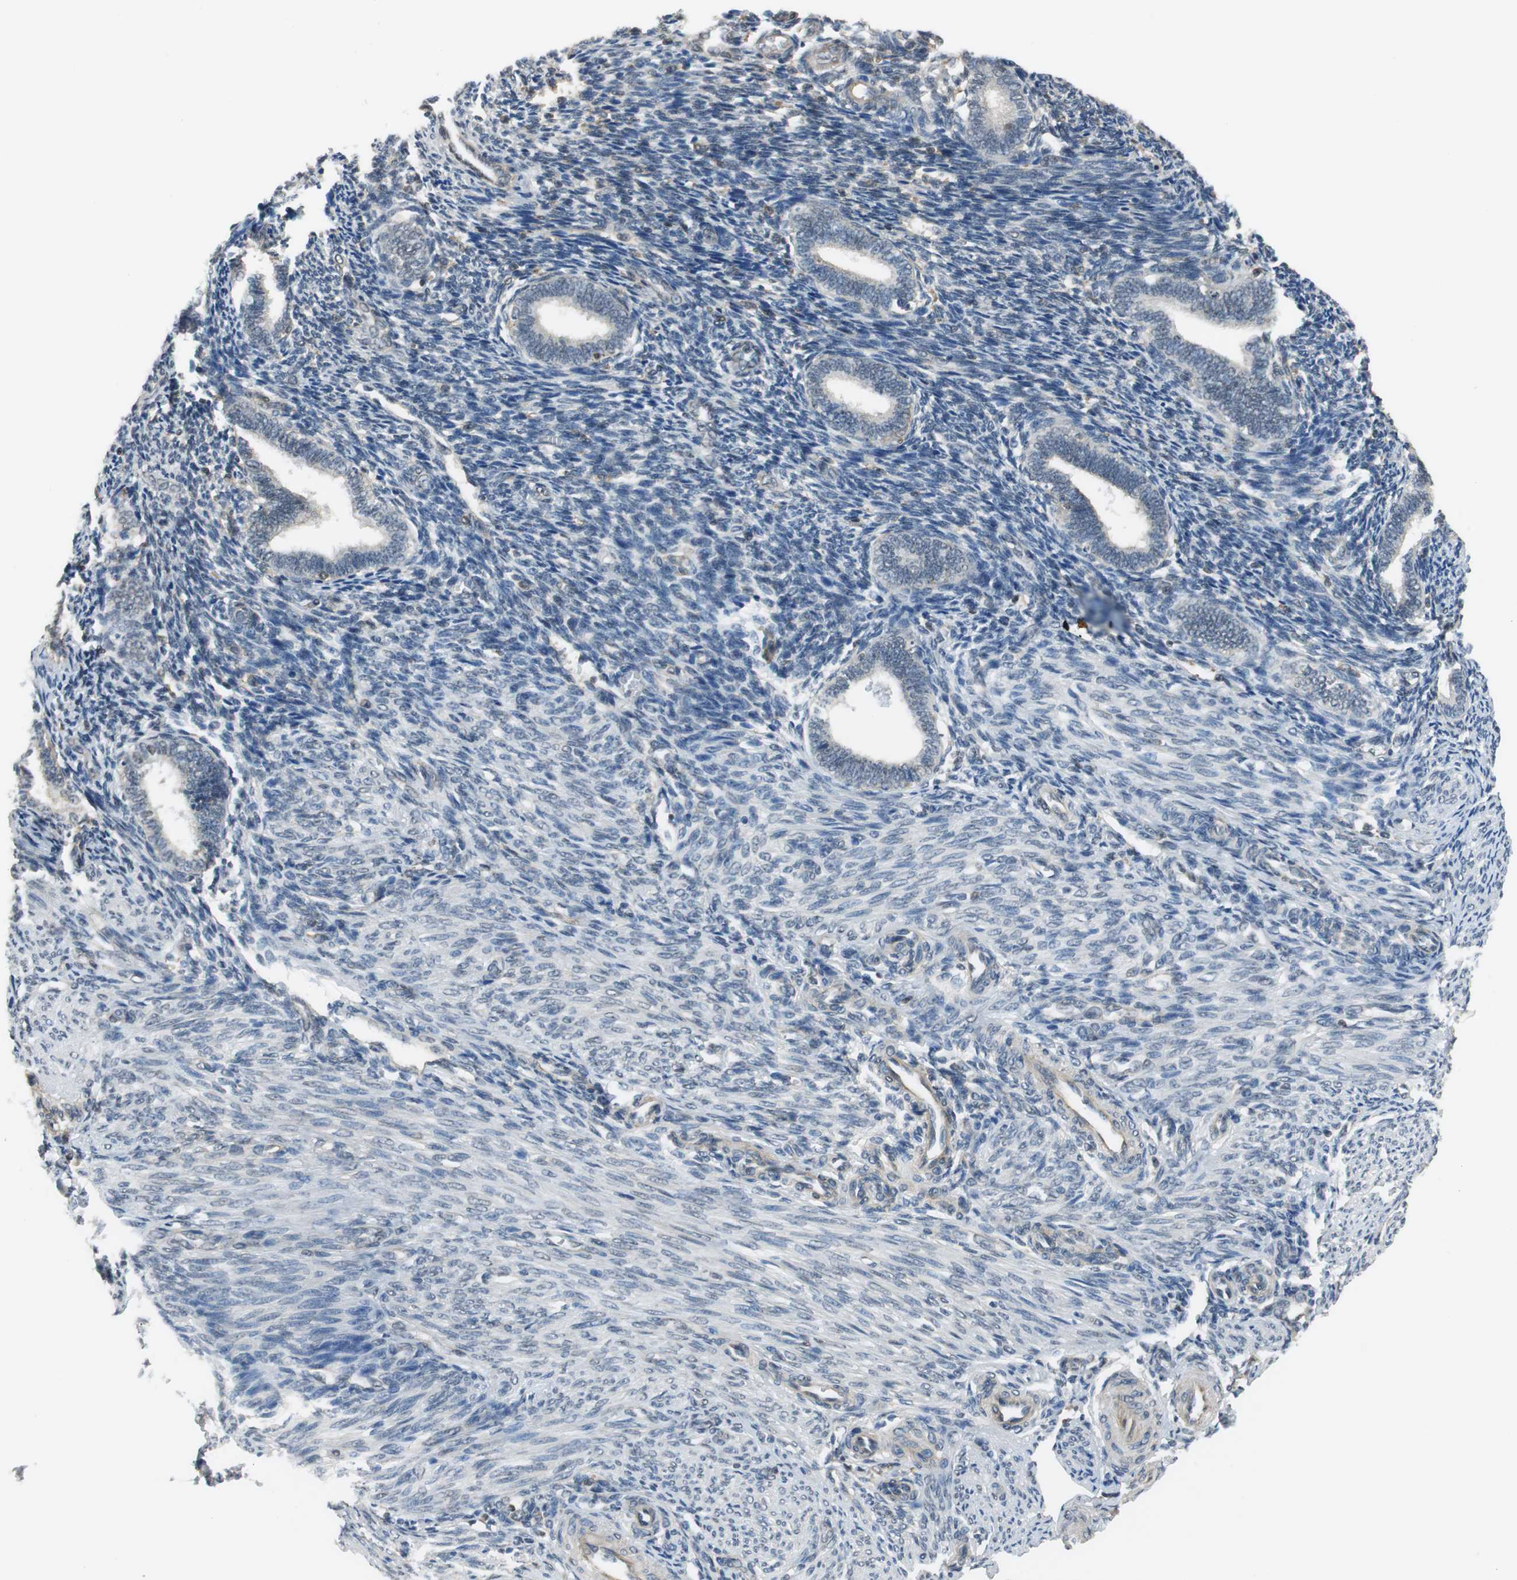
{"staining": {"intensity": "moderate", "quantity": "25%-75%", "location": "nuclear"}, "tissue": "endometrium", "cell_type": "Cells in endometrial stroma", "image_type": "normal", "snomed": [{"axis": "morphology", "description": "Normal tissue, NOS"}, {"axis": "topography", "description": "Endometrium"}], "caption": "Immunohistochemical staining of unremarkable endometrium shows moderate nuclear protein staining in about 25%-75% of cells in endometrial stroma. (Stains: DAB in brown, nuclei in blue, Microscopy: brightfield microscopy at high magnification).", "gene": "ARPC3", "patient": {"sex": "female", "age": 27}}